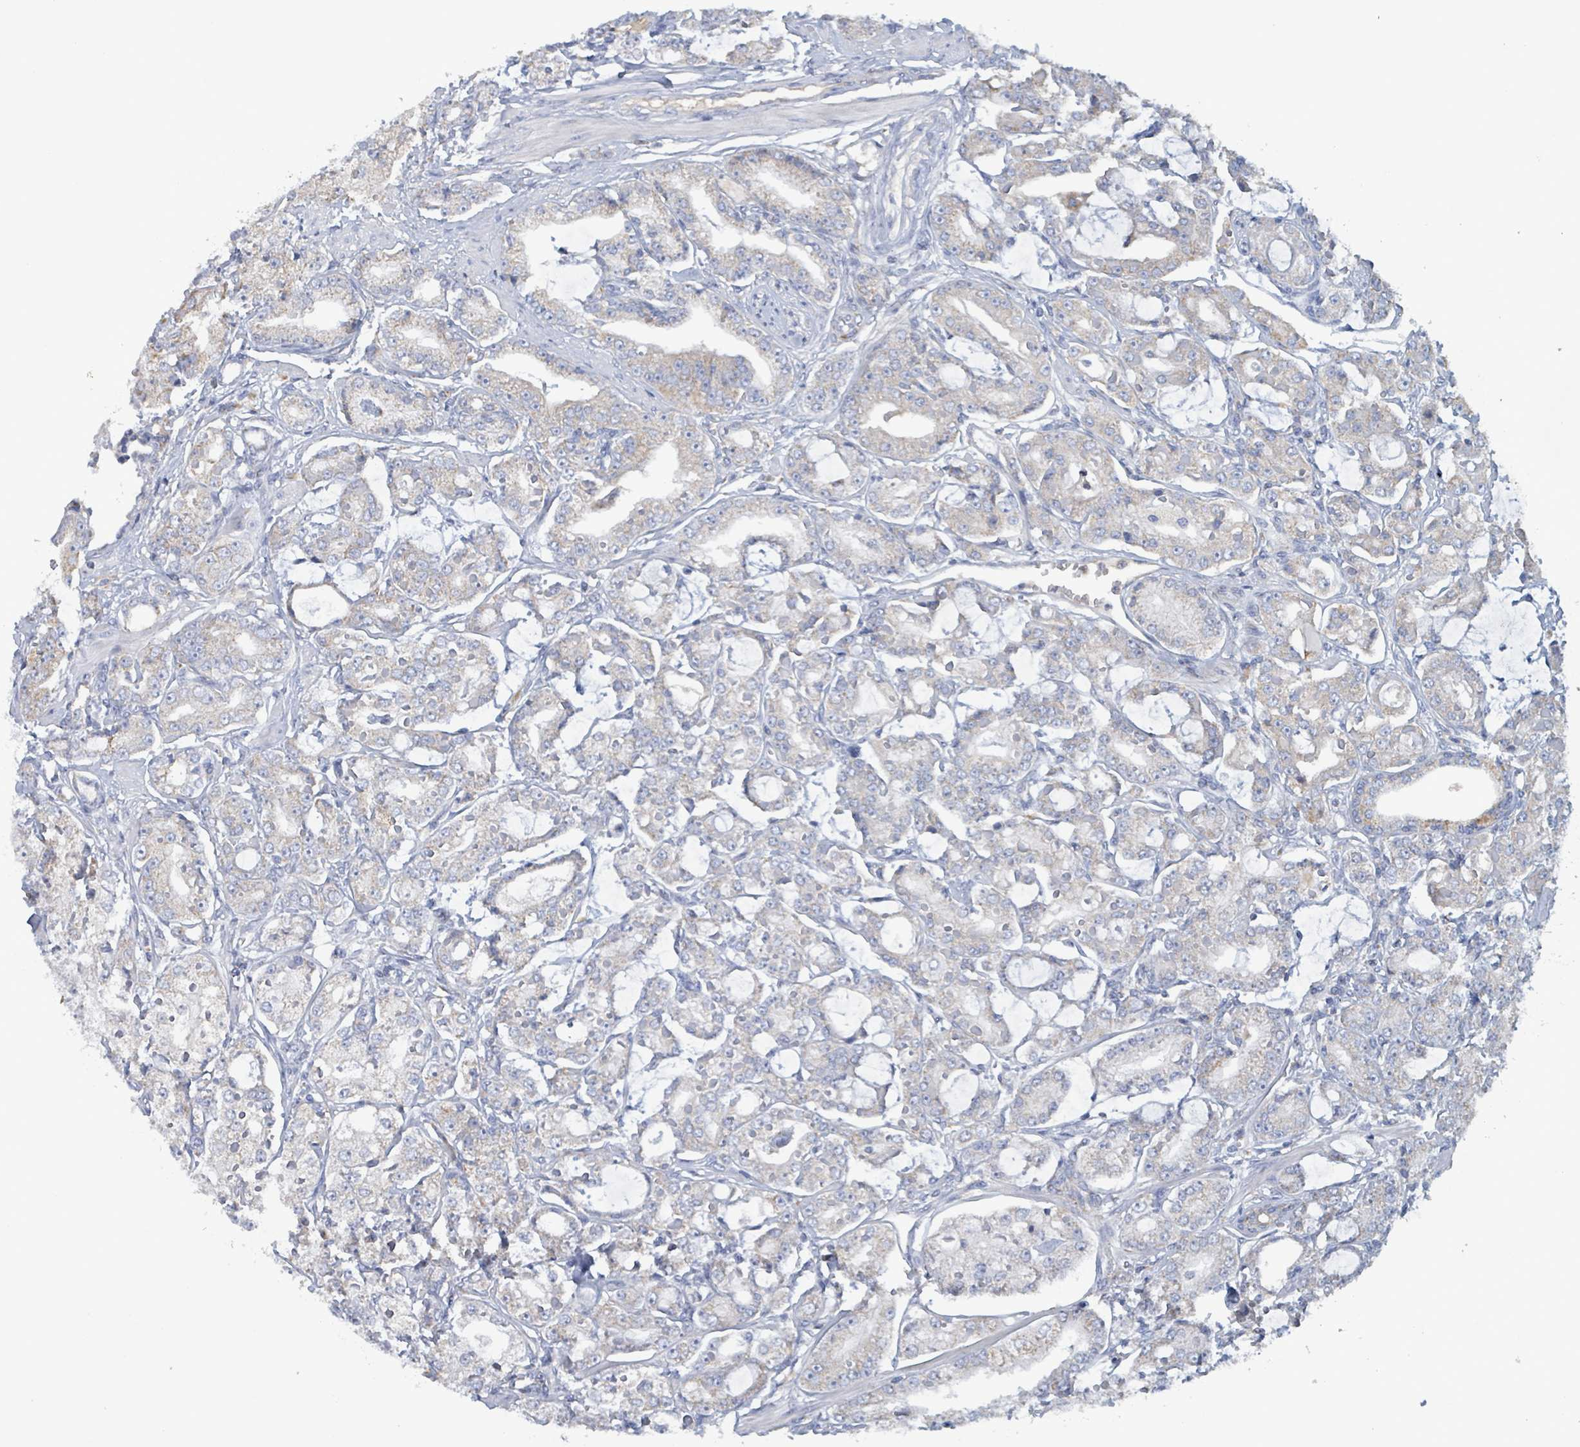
{"staining": {"intensity": "negative", "quantity": "none", "location": "none"}, "tissue": "prostate cancer", "cell_type": "Tumor cells", "image_type": "cancer", "snomed": [{"axis": "morphology", "description": "Adenocarcinoma, High grade"}, {"axis": "topography", "description": "Prostate"}], "caption": "Immunohistochemistry image of neoplastic tissue: human adenocarcinoma (high-grade) (prostate) stained with DAB (3,3'-diaminobenzidine) shows no significant protein staining in tumor cells. Nuclei are stained in blue.", "gene": "AKR1C4", "patient": {"sex": "male", "age": 71}}